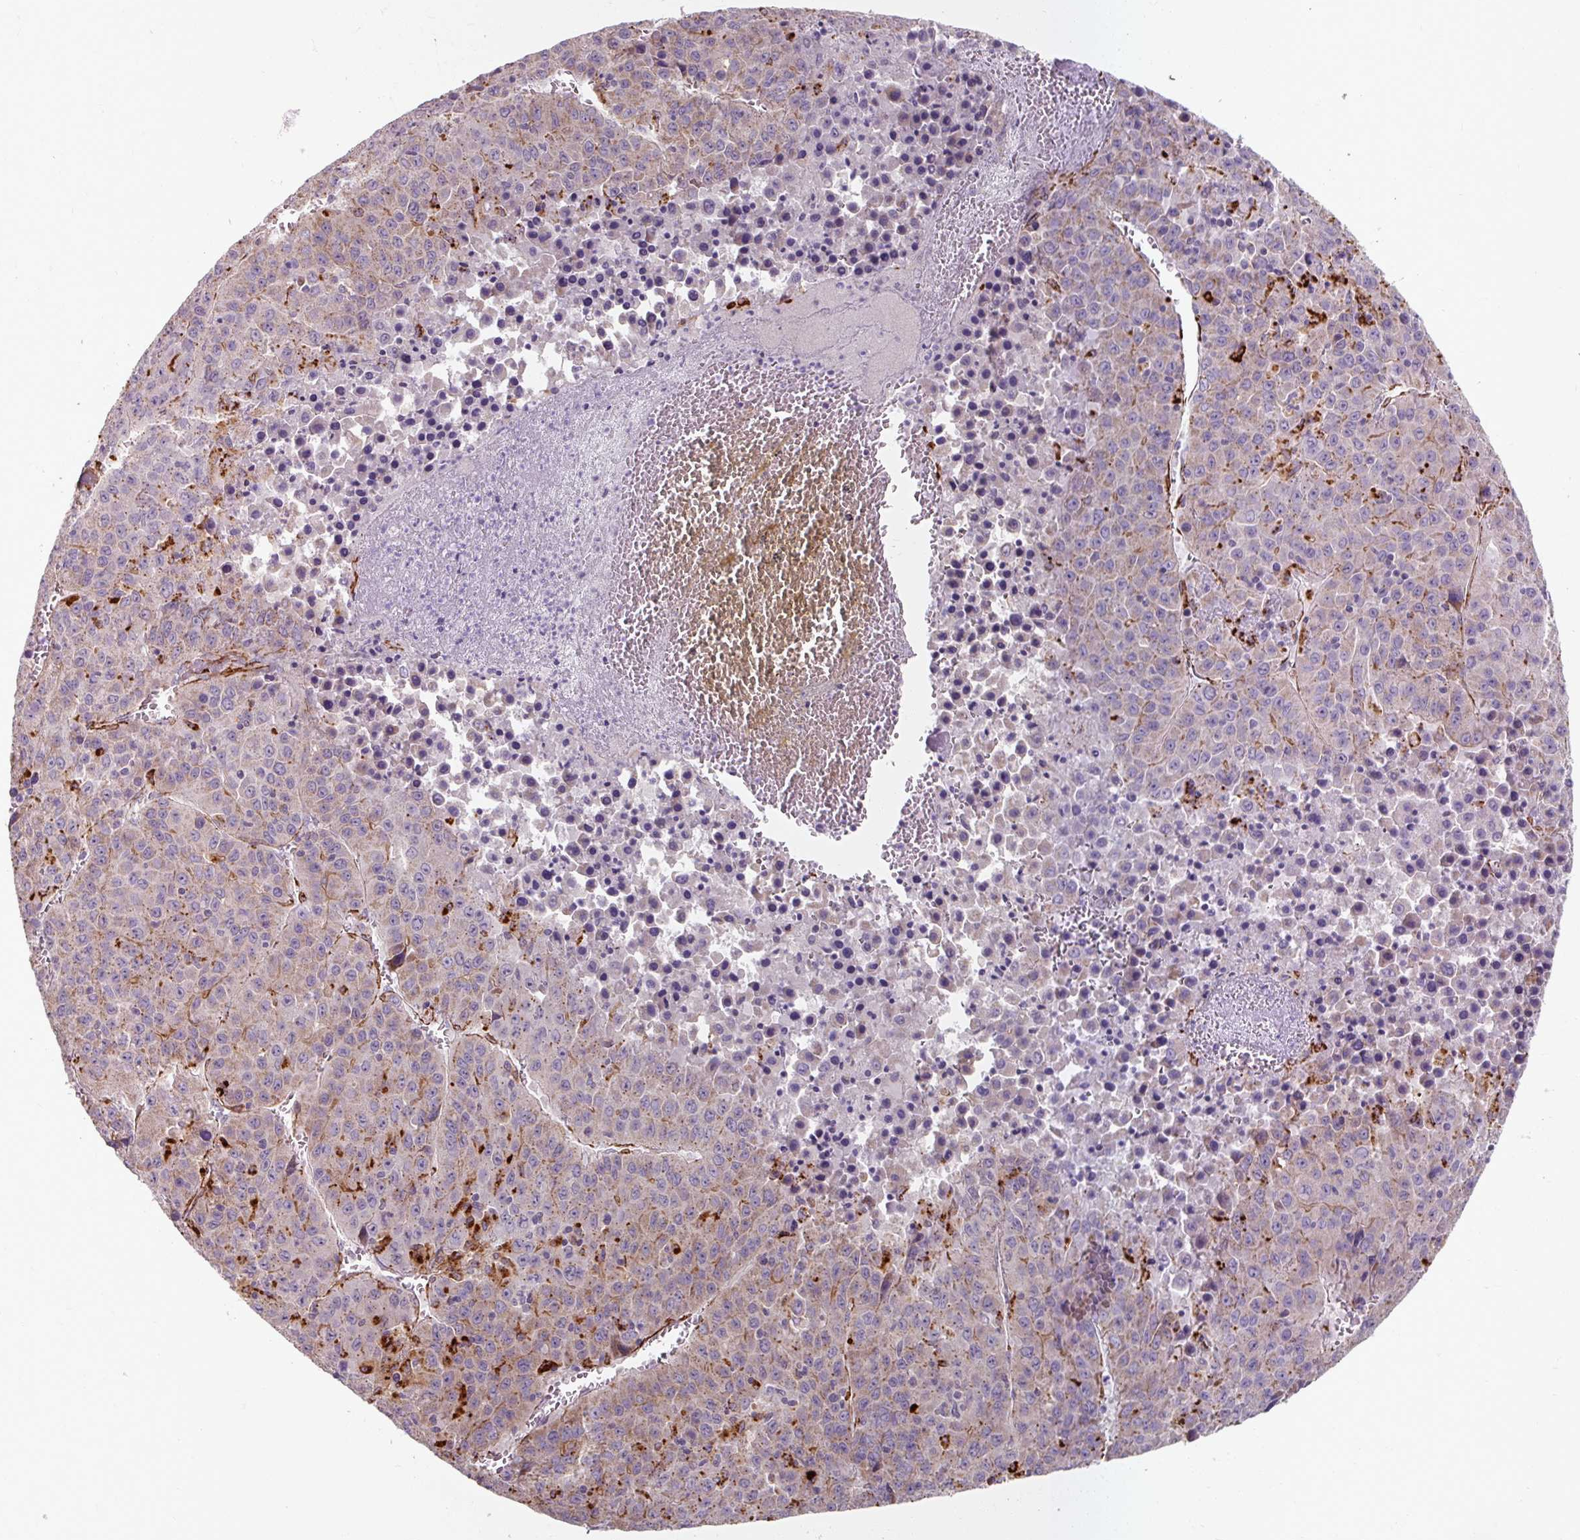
{"staining": {"intensity": "weak", "quantity": "<25%", "location": "cytoplasmic/membranous"}, "tissue": "liver cancer", "cell_type": "Tumor cells", "image_type": "cancer", "snomed": [{"axis": "morphology", "description": "Carcinoma, Hepatocellular, NOS"}, {"axis": "topography", "description": "Liver"}], "caption": "An image of liver cancer stained for a protein exhibits no brown staining in tumor cells.", "gene": "MRPS5", "patient": {"sex": "female", "age": 53}}